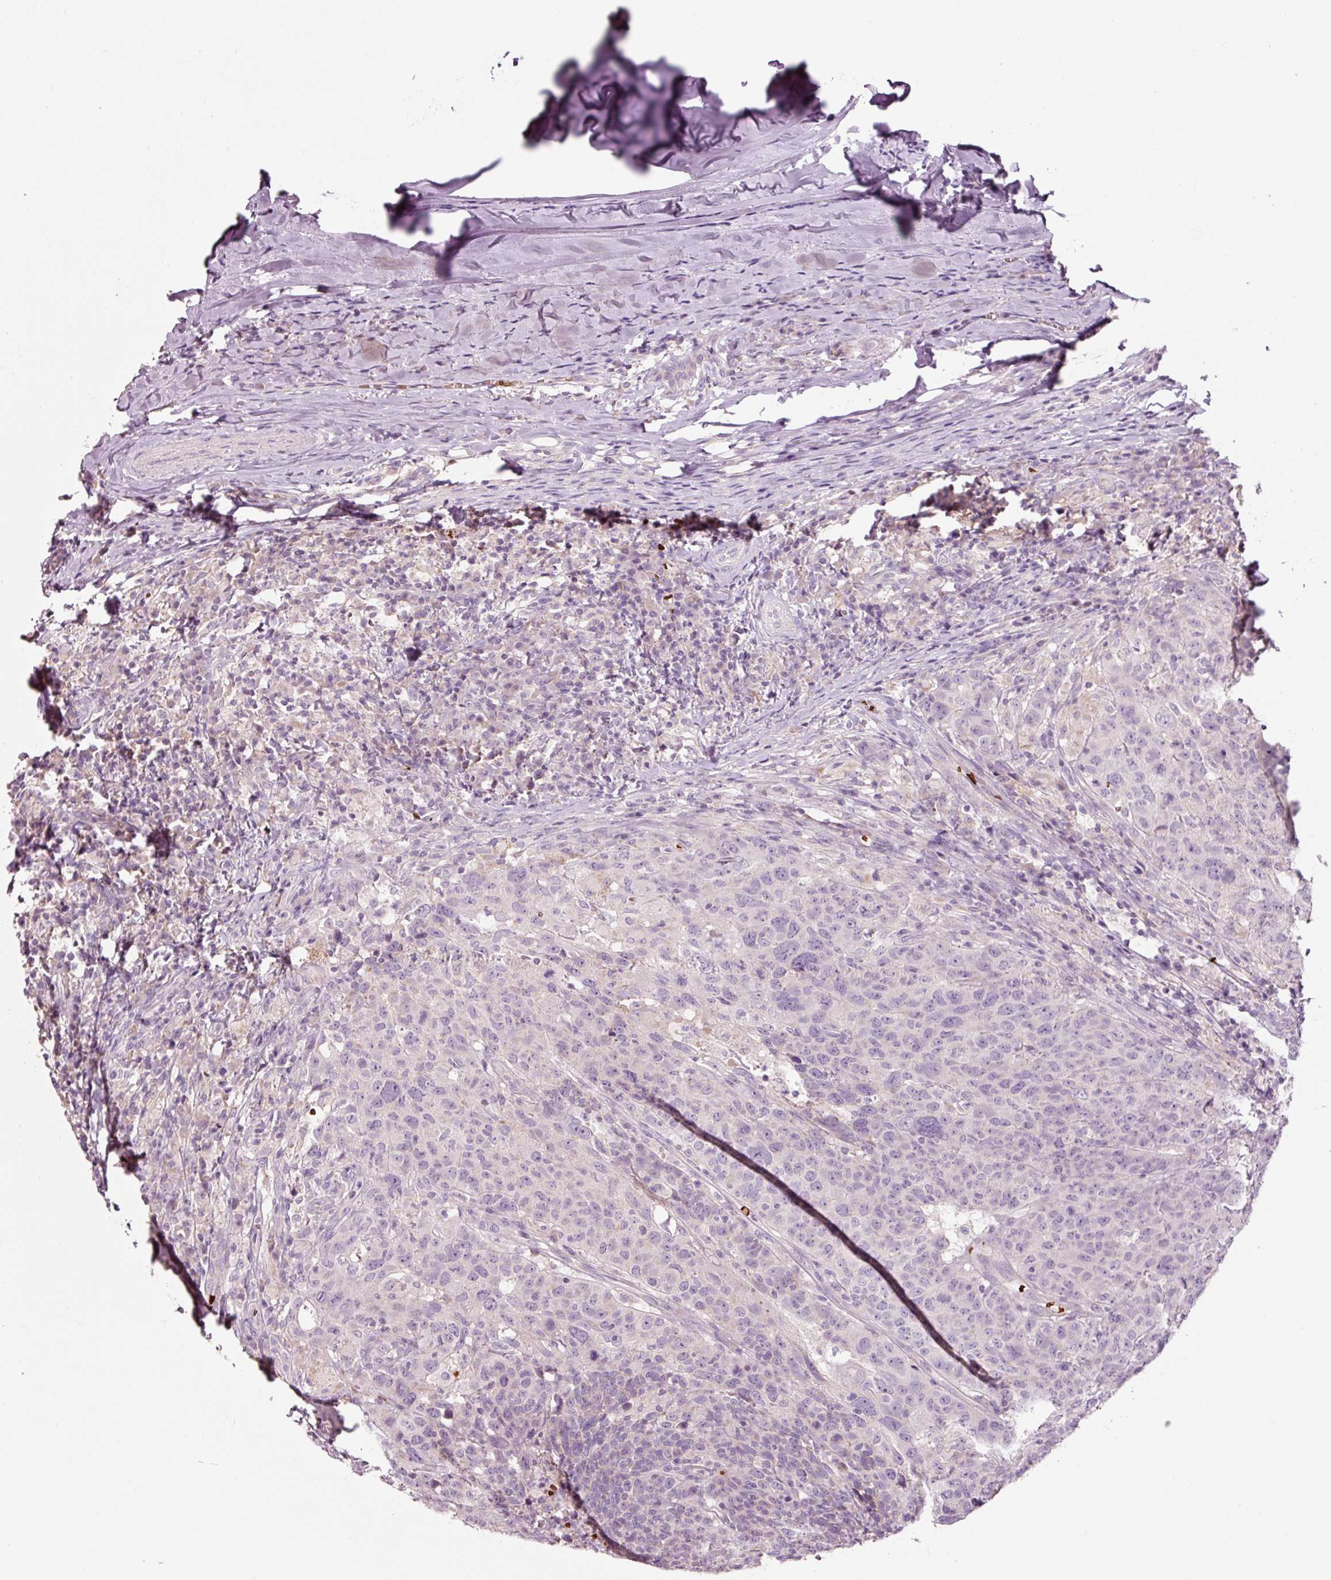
{"staining": {"intensity": "negative", "quantity": "none", "location": "none"}, "tissue": "head and neck cancer", "cell_type": "Tumor cells", "image_type": "cancer", "snomed": [{"axis": "morphology", "description": "Normal tissue, NOS"}, {"axis": "morphology", "description": "Squamous cell carcinoma, NOS"}, {"axis": "topography", "description": "Skeletal muscle"}, {"axis": "topography", "description": "Vascular tissue"}, {"axis": "topography", "description": "Peripheral nerve tissue"}, {"axis": "topography", "description": "Head-Neck"}], "caption": "DAB immunohistochemical staining of human squamous cell carcinoma (head and neck) demonstrates no significant expression in tumor cells.", "gene": "LDHAL6B", "patient": {"sex": "male", "age": 66}}